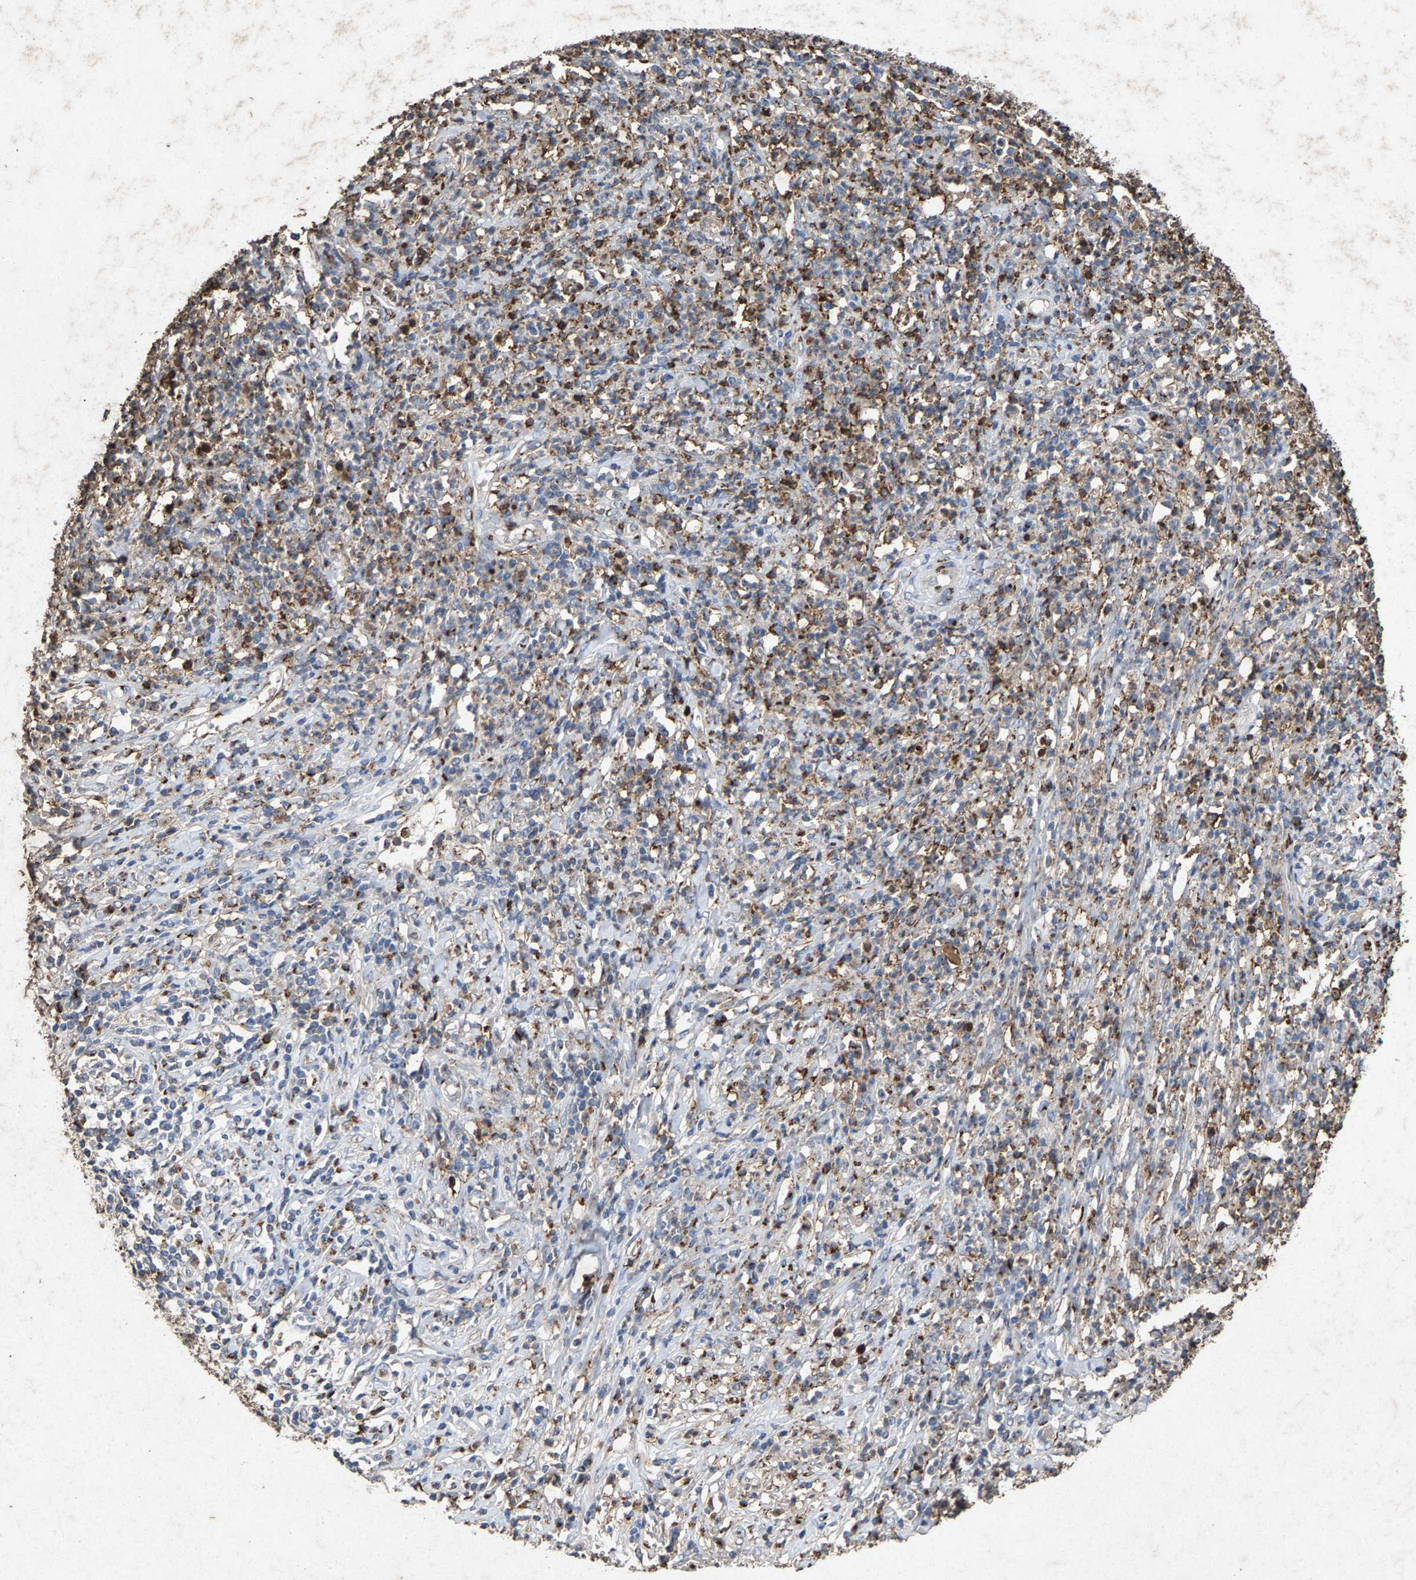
{"staining": {"intensity": "moderate", "quantity": ">75%", "location": "cytoplasmic/membranous"}, "tissue": "cervical cancer", "cell_type": "Tumor cells", "image_type": "cancer", "snomed": [{"axis": "morphology", "description": "Squamous cell carcinoma, NOS"}, {"axis": "topography", "description": "Cervix"}], "caption": "This image reveals cervical cancer (squamous cell carcinoma) stained with immunohistochemistry to label a protein in brown. The cytoplasmic/membranous of tumor cells show moderate positivity for the protein. Nuclei are counter-stained blue.", "gene": "MAN2A1", "patient": {"sex": "female", "age": 32}}